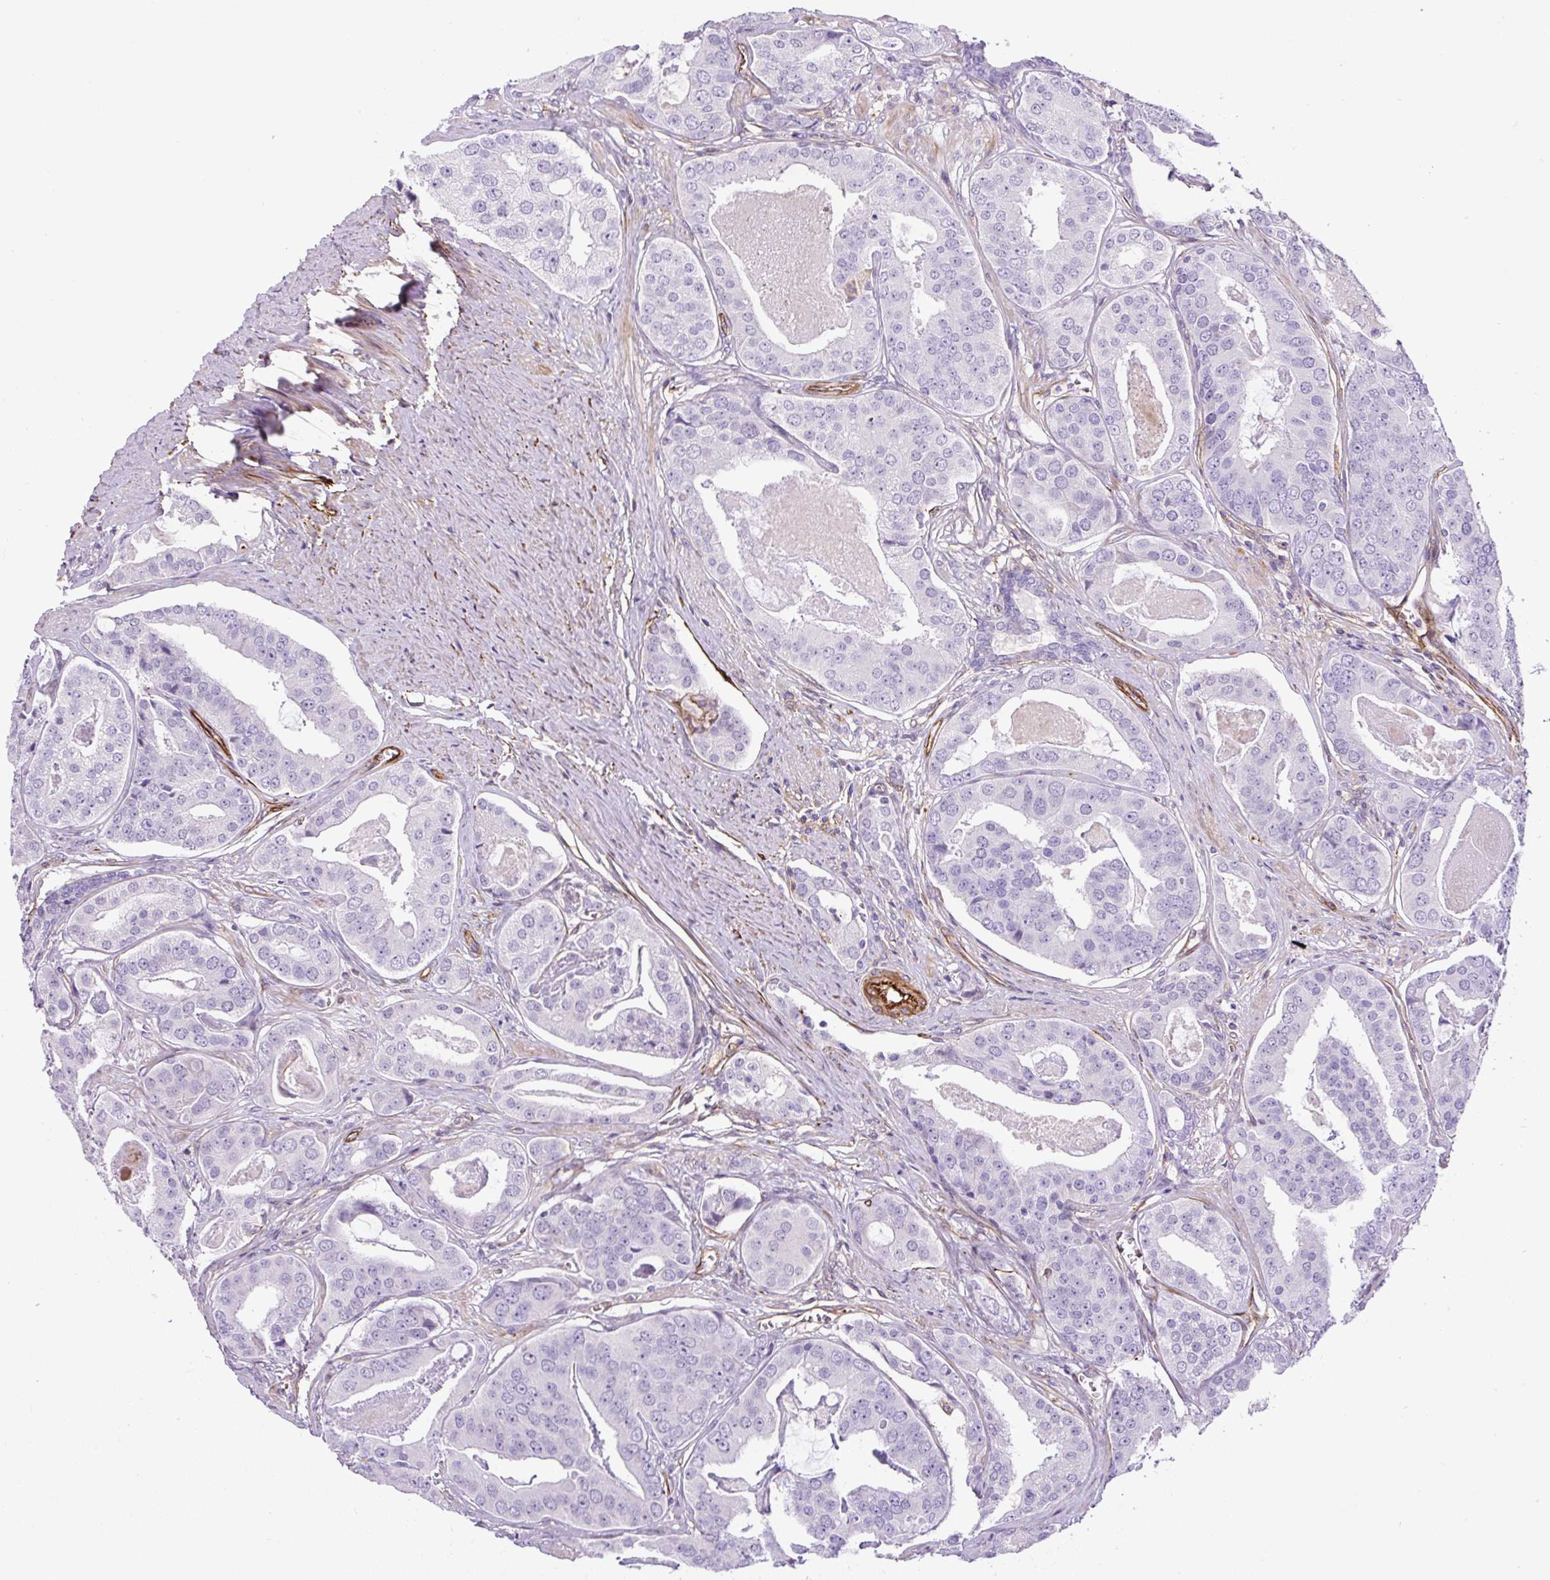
{"staining": {"intensity": "negative", "quantity": "none", "location": "none"}, "tissue": "prostate cancer", "cell_type": "Tumor cells", "image_type": "cancer", "snomed": [{"axis": "morphology", "description": "Adenocarcinoma, High grade"}, {"axis": "topography", "description": "Prostate"}], "caption": "The photomicrograph displays no significant staining in tumor cells of high-grade adenocarcinoma (prostate). The staining is performed using DAB (3,3'-diaminobenzidine) brown chromogen with nuclei counter-stained in using hematoxylin.", "gene": "B3GALT5", "patient": {"sex": "male", "age": 71}}